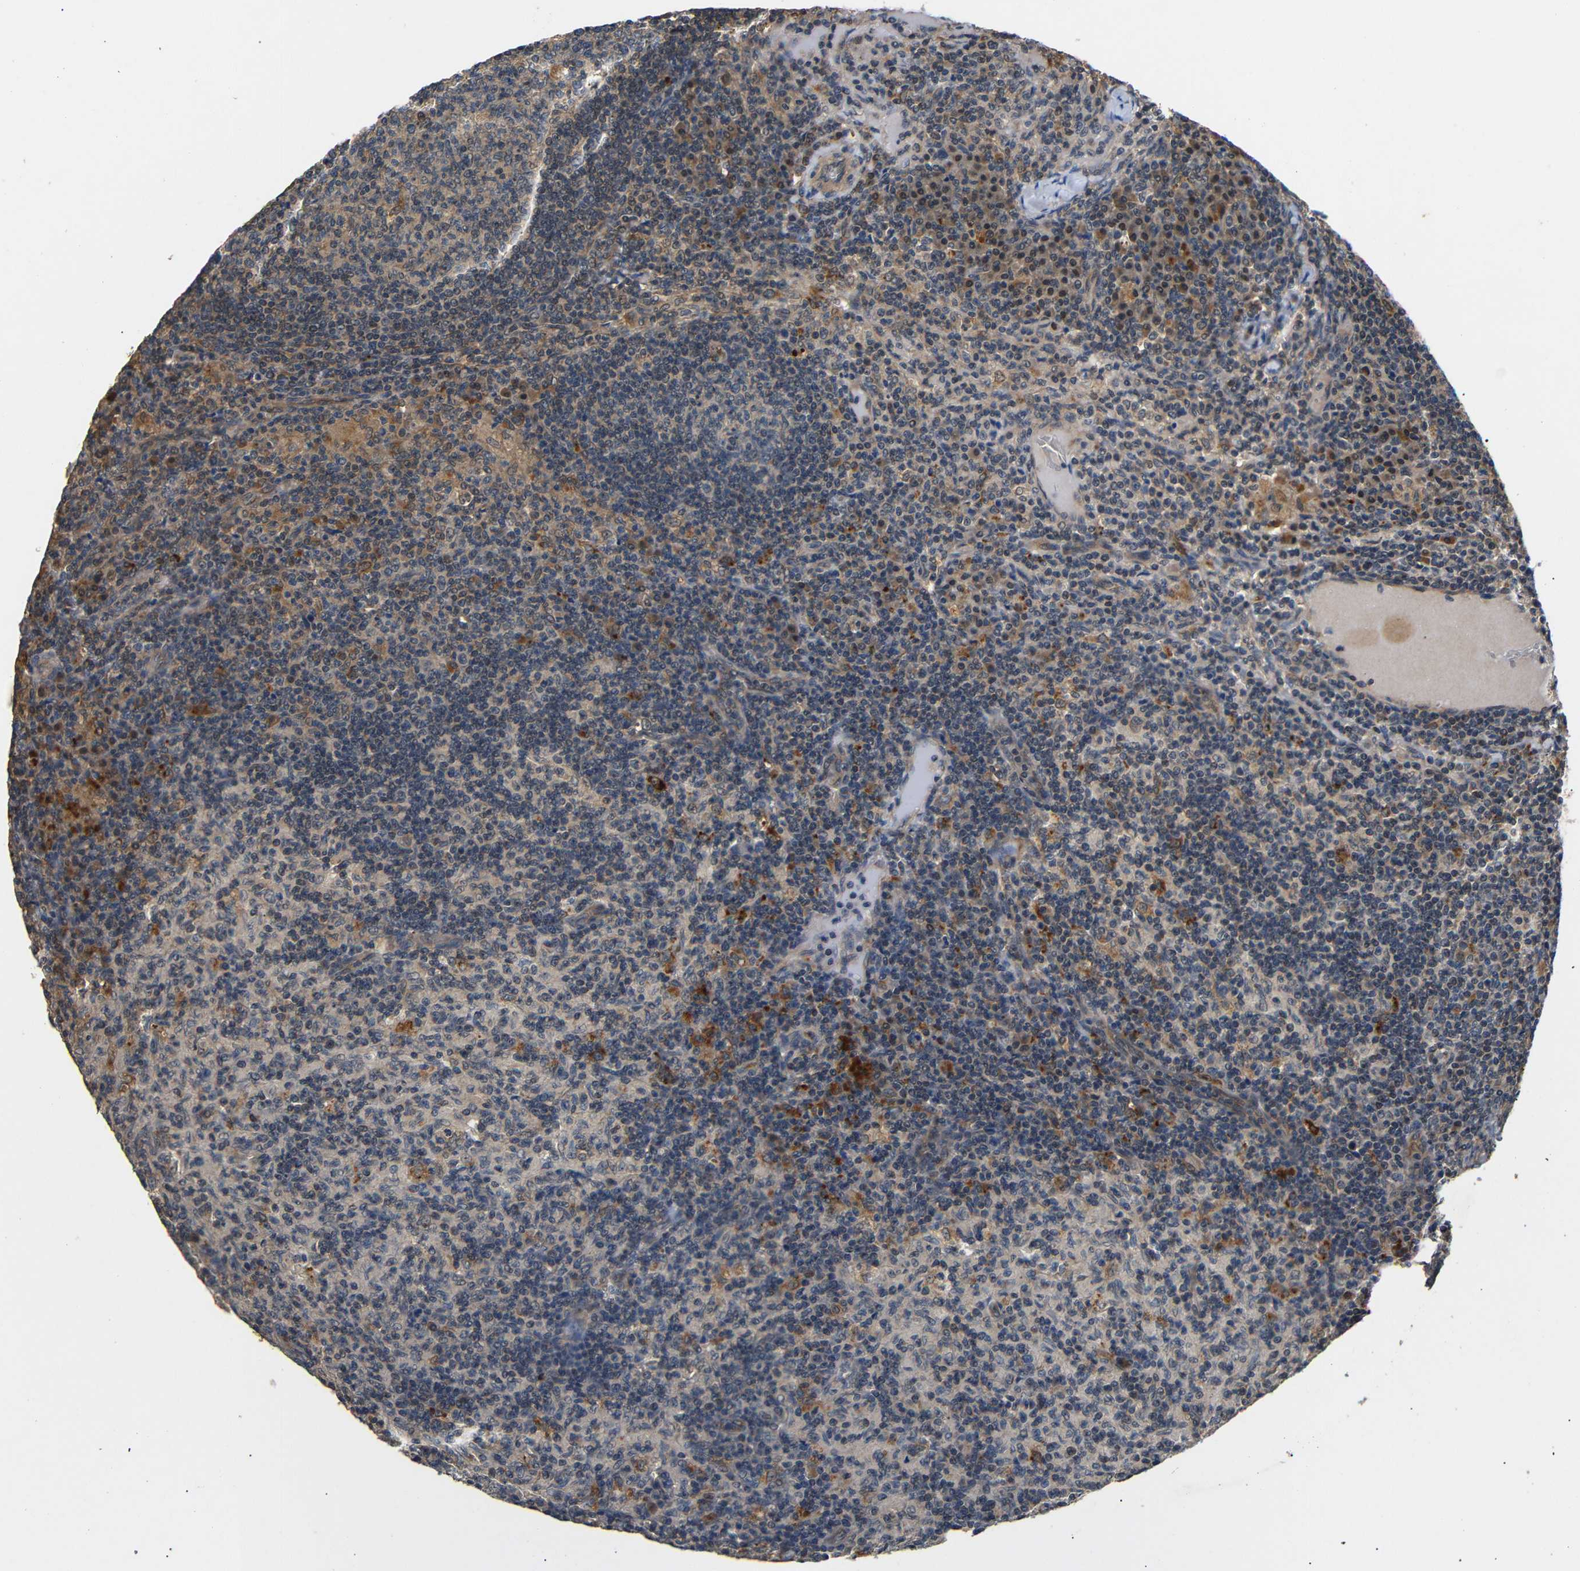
{"staining": {"intensity": "weak", "quantity": ">75%", "location": "cytoplasmic/membranous"}, "tissue": "lymph node", "cell_type": "Germinal center cells", "image_type": "normal", "snomed": [{"axis": "morphology", "description": "Normal tissue, NOS"}, {"axis": "morphology", "description": "Inflammation, NOS"}, {"axis": "topography", "description": "Lymph node"}], "caption": "This is a micrograph of immunohistochemistry (IHC) staining of unremarkable lymph node, which shows weak expression in the cytoplasmic/membranous of germinal center cells.", "gene": "DDR1", "patient": {"sex": "male", "age": 55}}